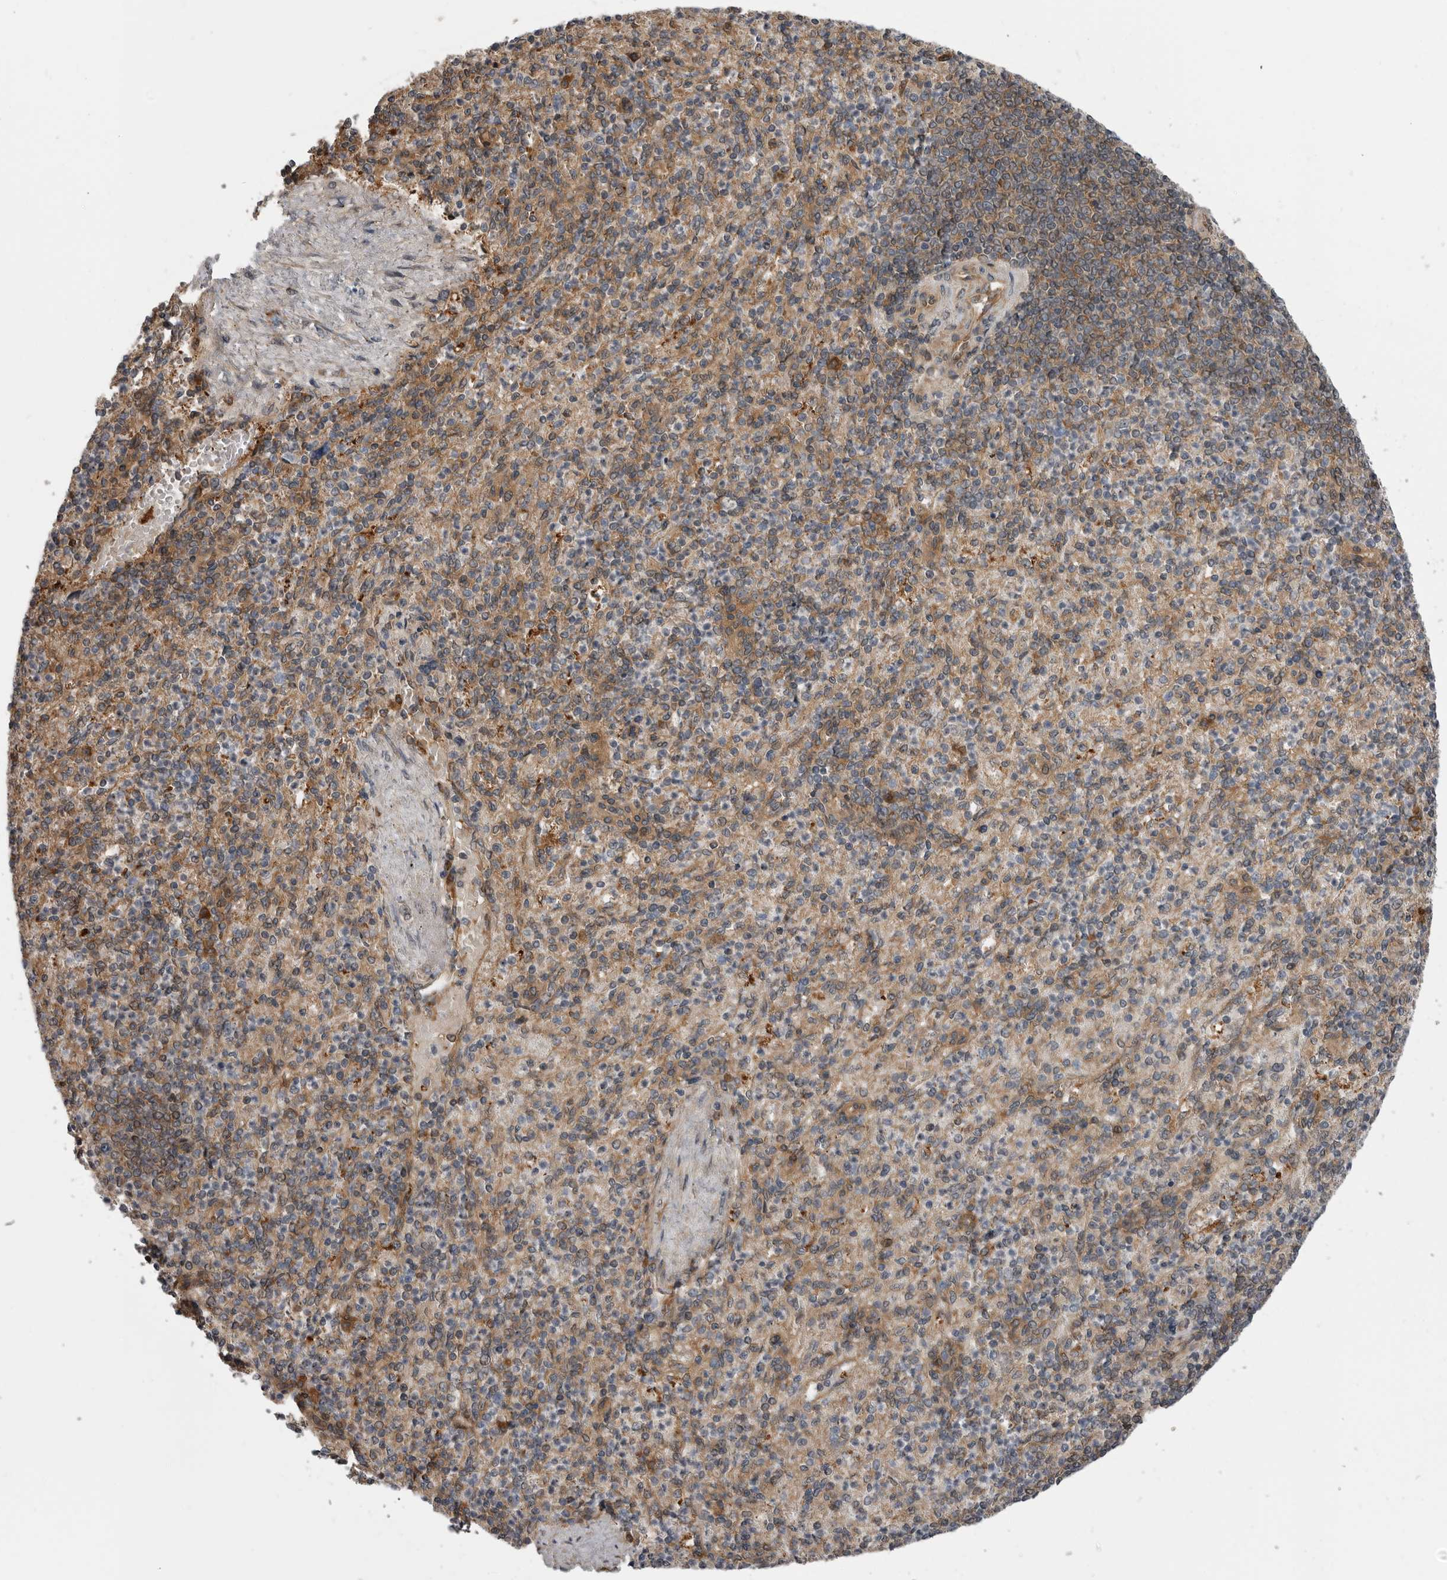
{"staining": {"intensity": "moderate", "quantity": "<25%", "location": "cytoplasmic/membranous"}, "tissue": "spleen", "cell_type": "Cells in red pulp", "image_type": "normal", "snomed": [{"axis": "morphology", "description": "Normal tissue, NOS"}, {"axis": "topography", "description": "Spleen"}], "caption": "IHC histopathology image of normal spleen: spleen stained using immunohistochemistry (IHC) shows low levels of moderate protein expression localized specifically in the cytoplasmic/membranous of cells in red pulp, appearing as a cytoplasmic/membranous brown color.", "gene": "RAB3GAP2", "patient": {"sex": "female", "age": 74}}